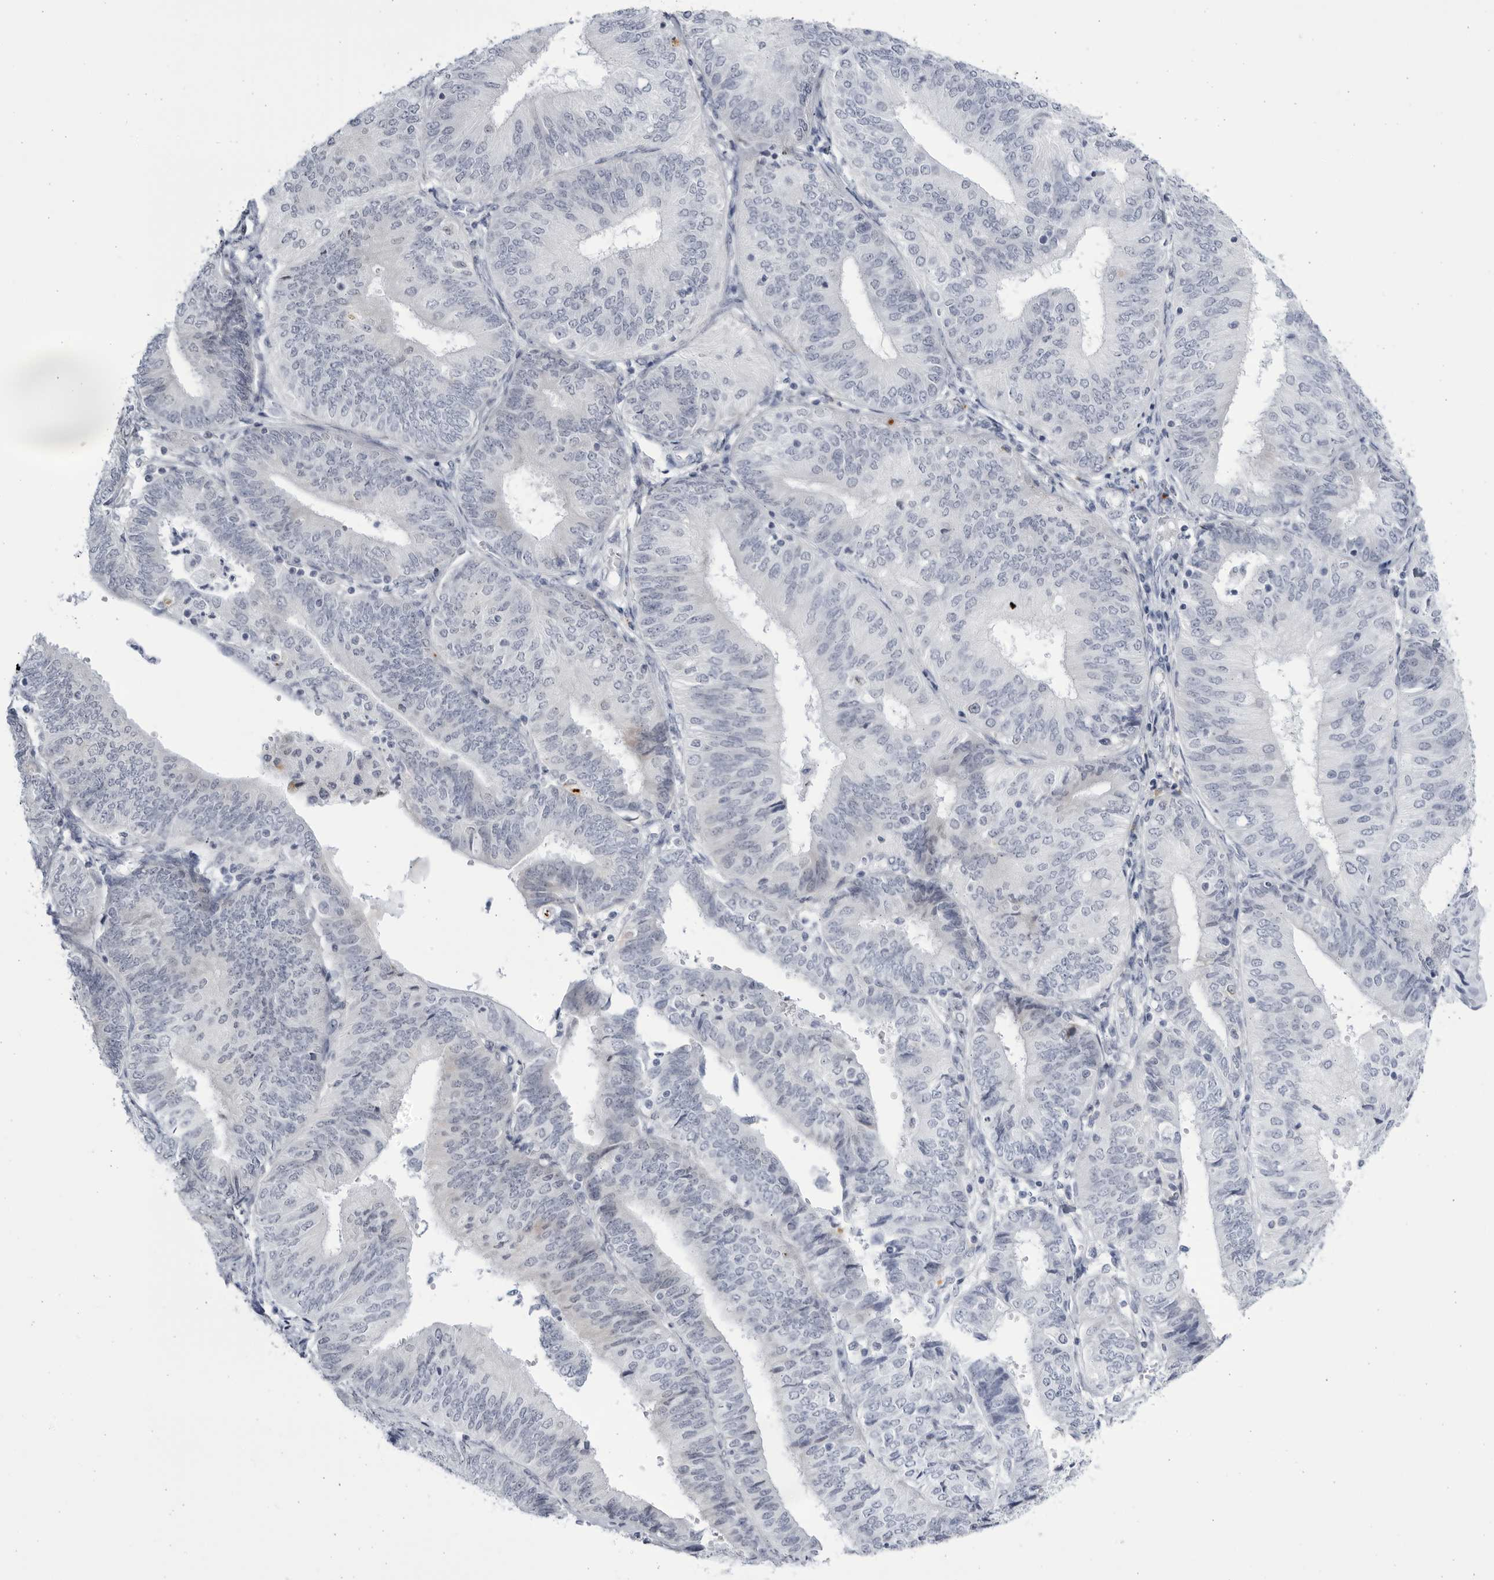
{"staining": {"intensity": "negative", "quantity": "none", "location": "none"}, "tissue": "endometrial cancer", "cell_type": "Tumor cells", "image_type": "cancer", "snomed": [{"axis": "morphology", "description": "Adenocarcinoma, NOS"}, {"axis": "topography", "description": "Endometrium"}], "caption": "Immunohistochemistry of human endometrial cancer (adenocarcinoma) displays no staining in tumor cells.", "gene": "CCDC181", "patient": {"sex": "female", "age": 58}}